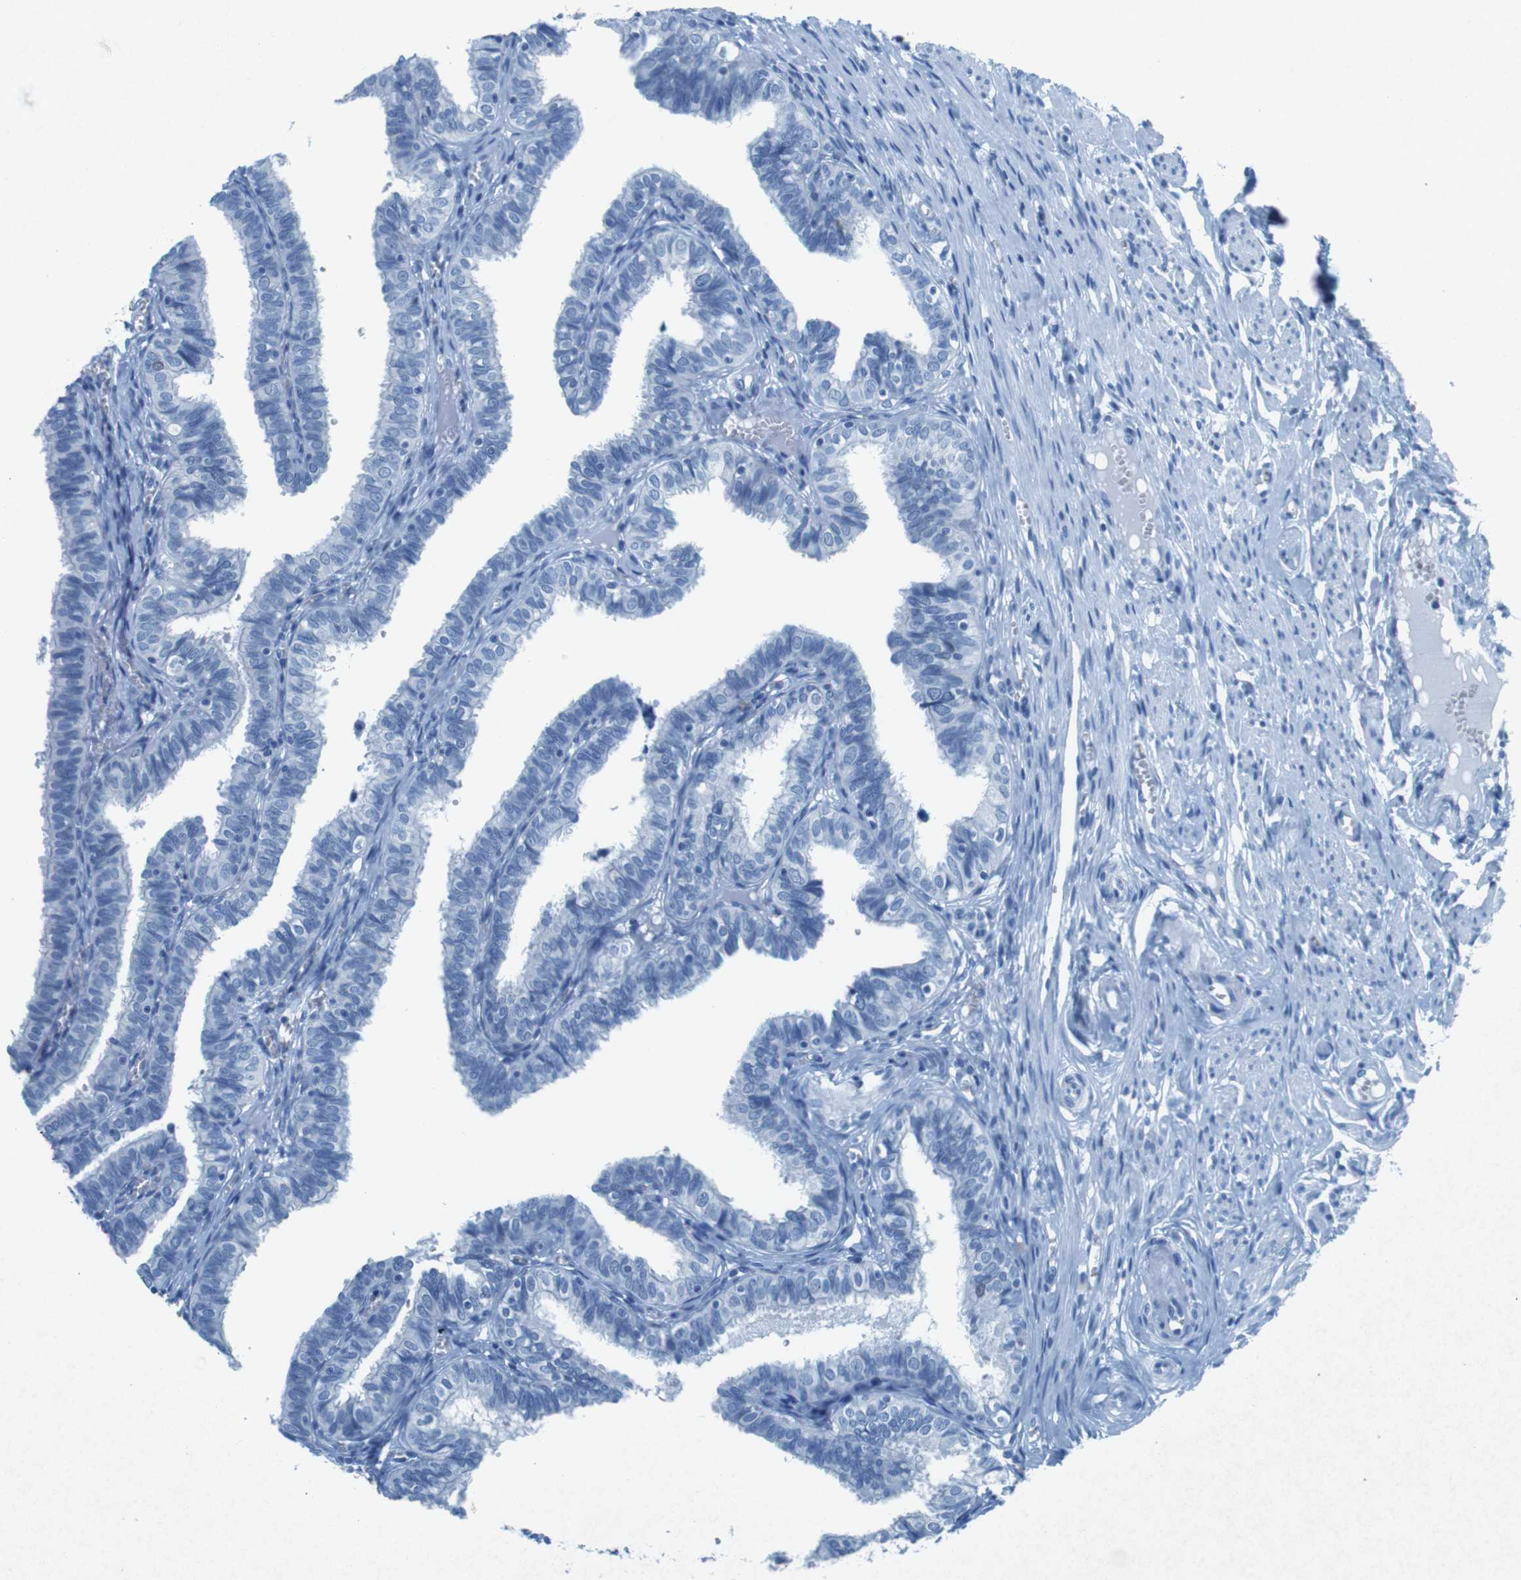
{"staining": {"intensity": "negative", "quantity": "none", "location": "none"}, "tissue": "fallopian tube", "cell_type": "Glandular cells", "image_type": "normal", "snomed": [{"axis": "morphology", "description": "Normal tissue, NOS"}, {"axis": "topography", "description": "Fallopian tube"}], "caption": "IHC micrograph of unremarkable fallopian tube stained for a protein (brown), which demonstrates no staining in glandular cells. Brightfield microscopy of IHC stained with DAB (brown) and hematoxylin (blue), captured at high magnification.", "gene": "CTAG1B", "patient": {"sex": "female", "age": 46}}